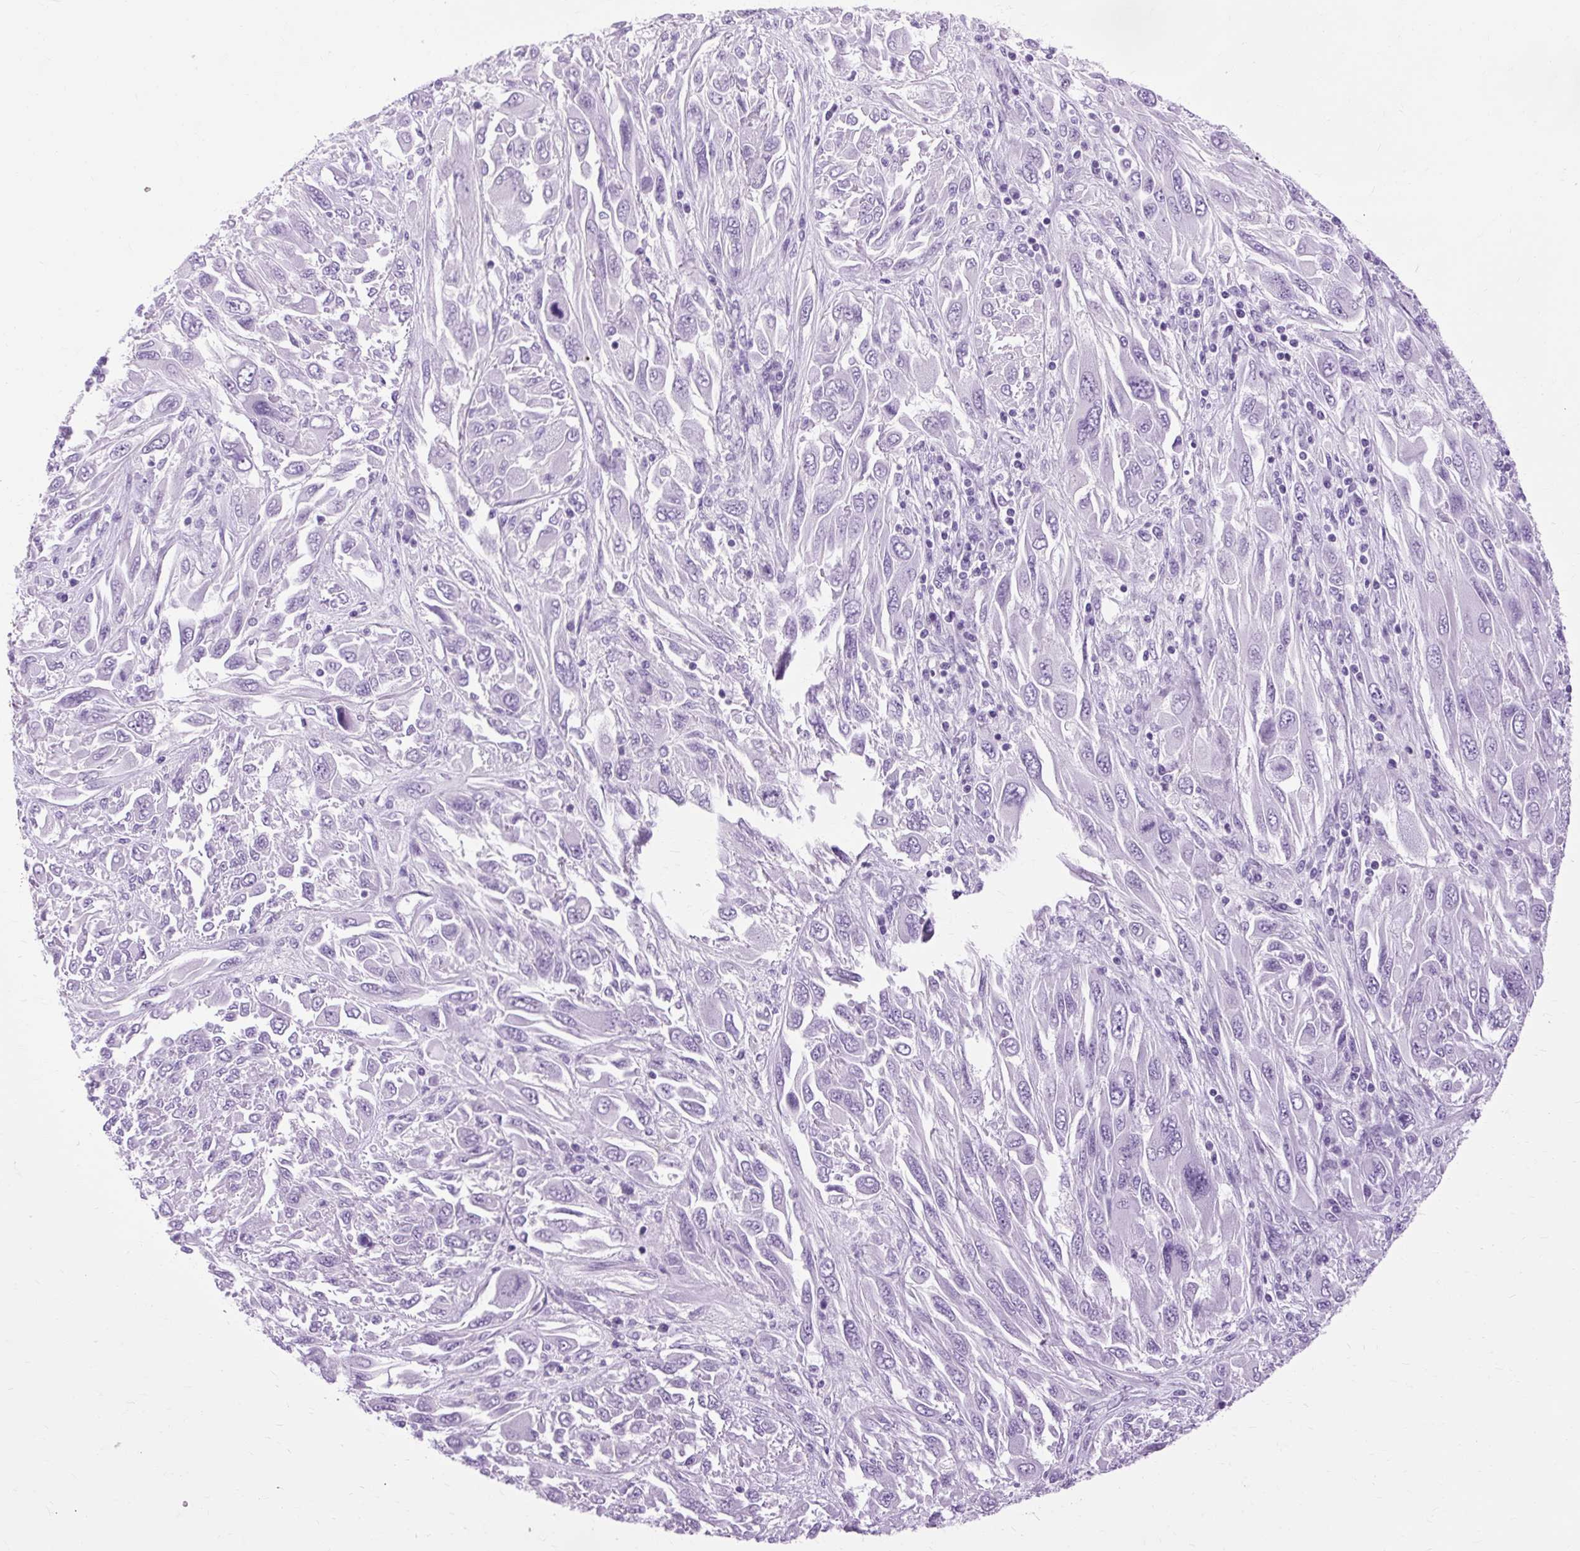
{"staining": {"intensity": "negative", "quantity": "none", "location": "none"}, "tissue": "melanoma", "cell_type": "Tumor cells", "image_type": "cancer", "snomed": [{"axis": "morphology", "description": "Malignant melanoma, NOS"}, {"axis": "topography", "description": "Skin"}], "caption": "DAB (3,3'-diaminobenzidine) immunohistochemical staining of human malignant melanoma shows no significant staining in tumor cells.", "gene": "OOEP", "patient": {"sex": "female", "age": 91}}